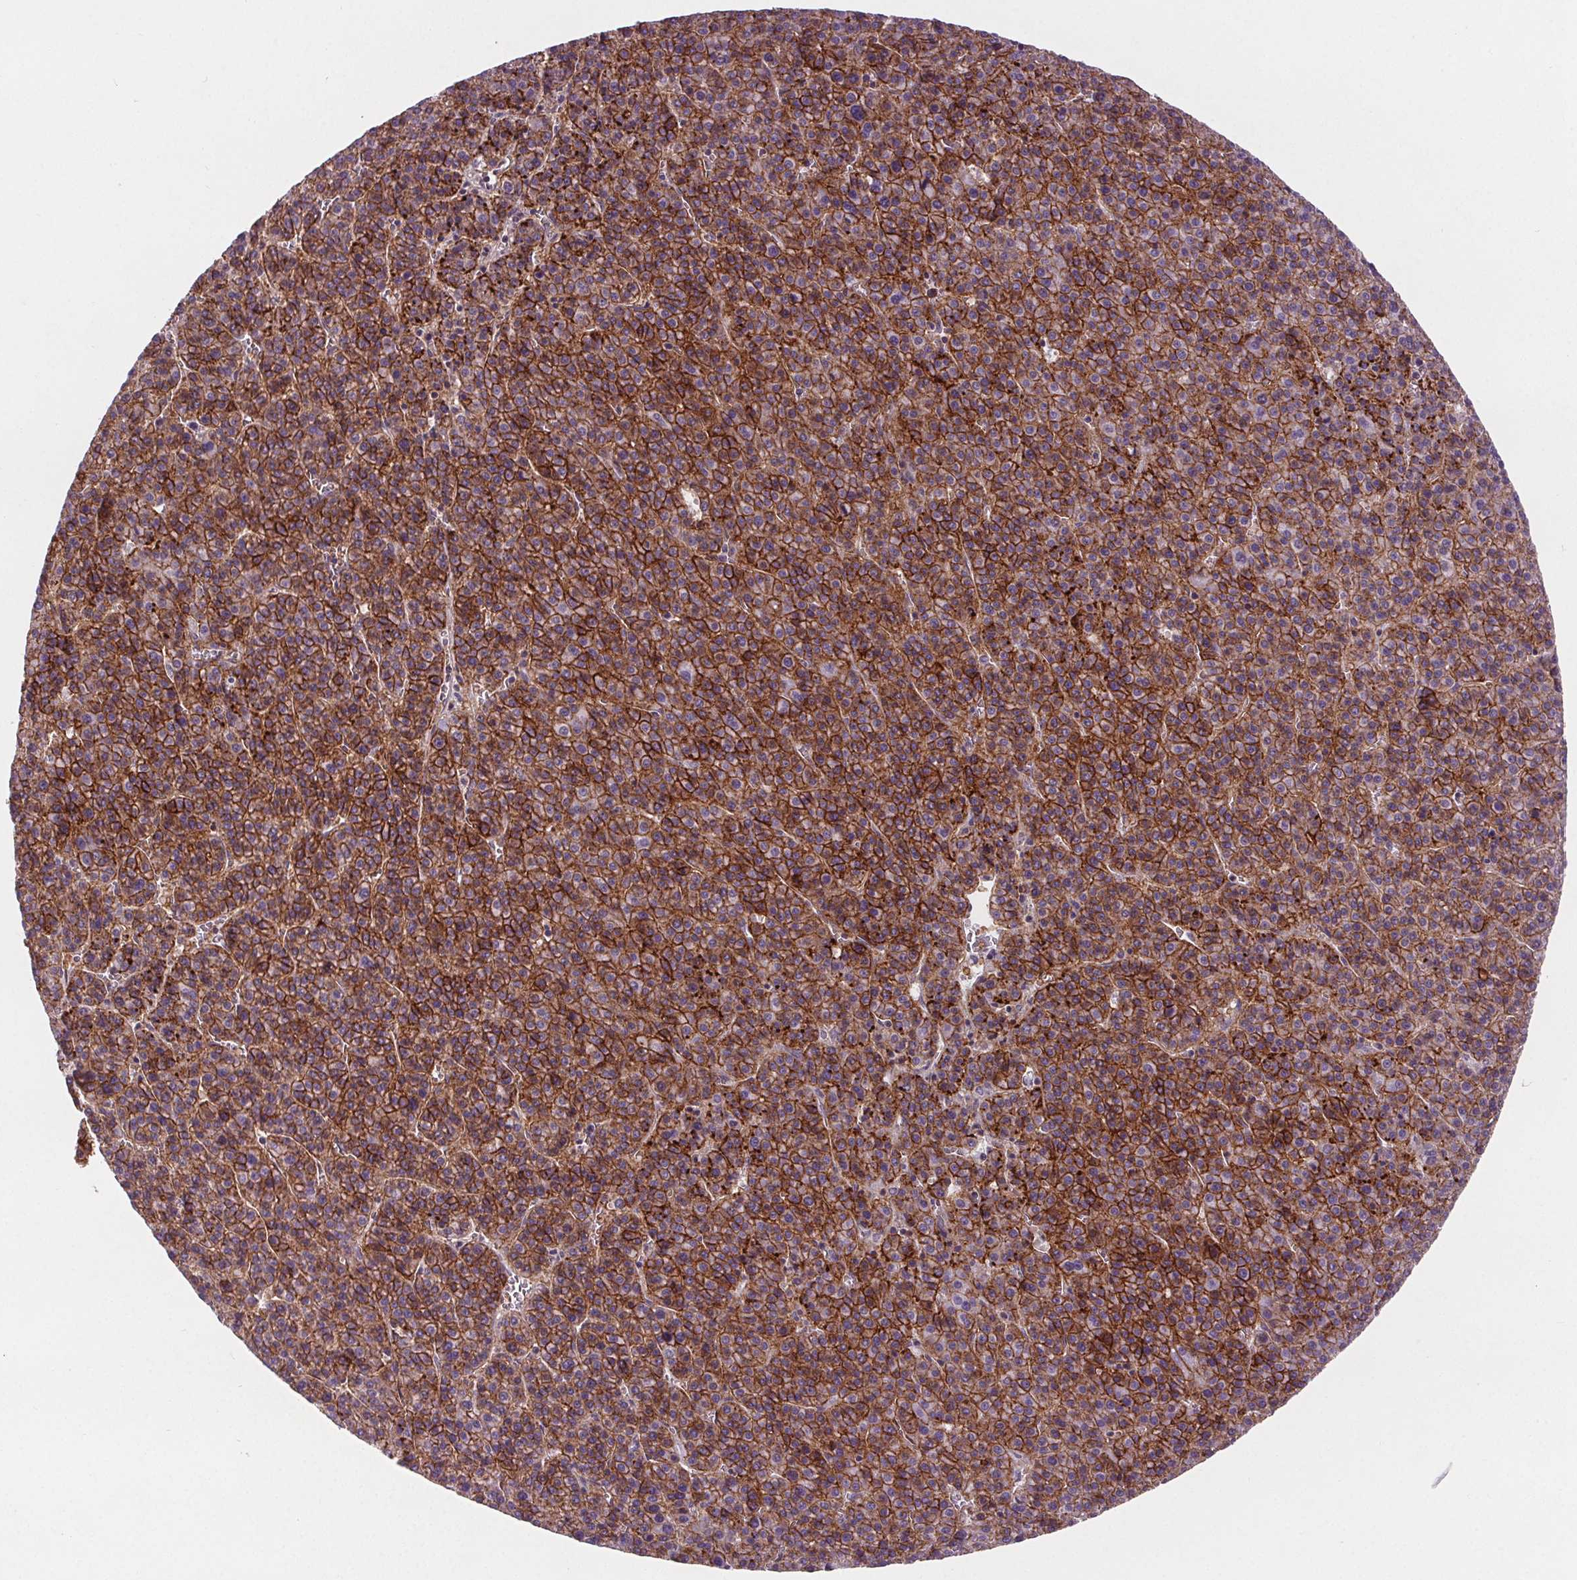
{"staining": {"intensity": "strong", "quantity": ">75%", "location": "cytoplasmic/membranous"}, "tissue": "liver cancer", "cell_type": "Tumor cells", "image_type": "cancer", "snomed": [{"axis": "morphology", "description": "Carcinoma, Hepatocellular, NOS"}, {"axis": "topography", "description": "Liver"}], "caption": "Human liver cancer stained with a protein marker demonstrates strong staining in tumor cells.", "gene": "ATP1A1", "patient": {"sex": "female", "age": 58}}